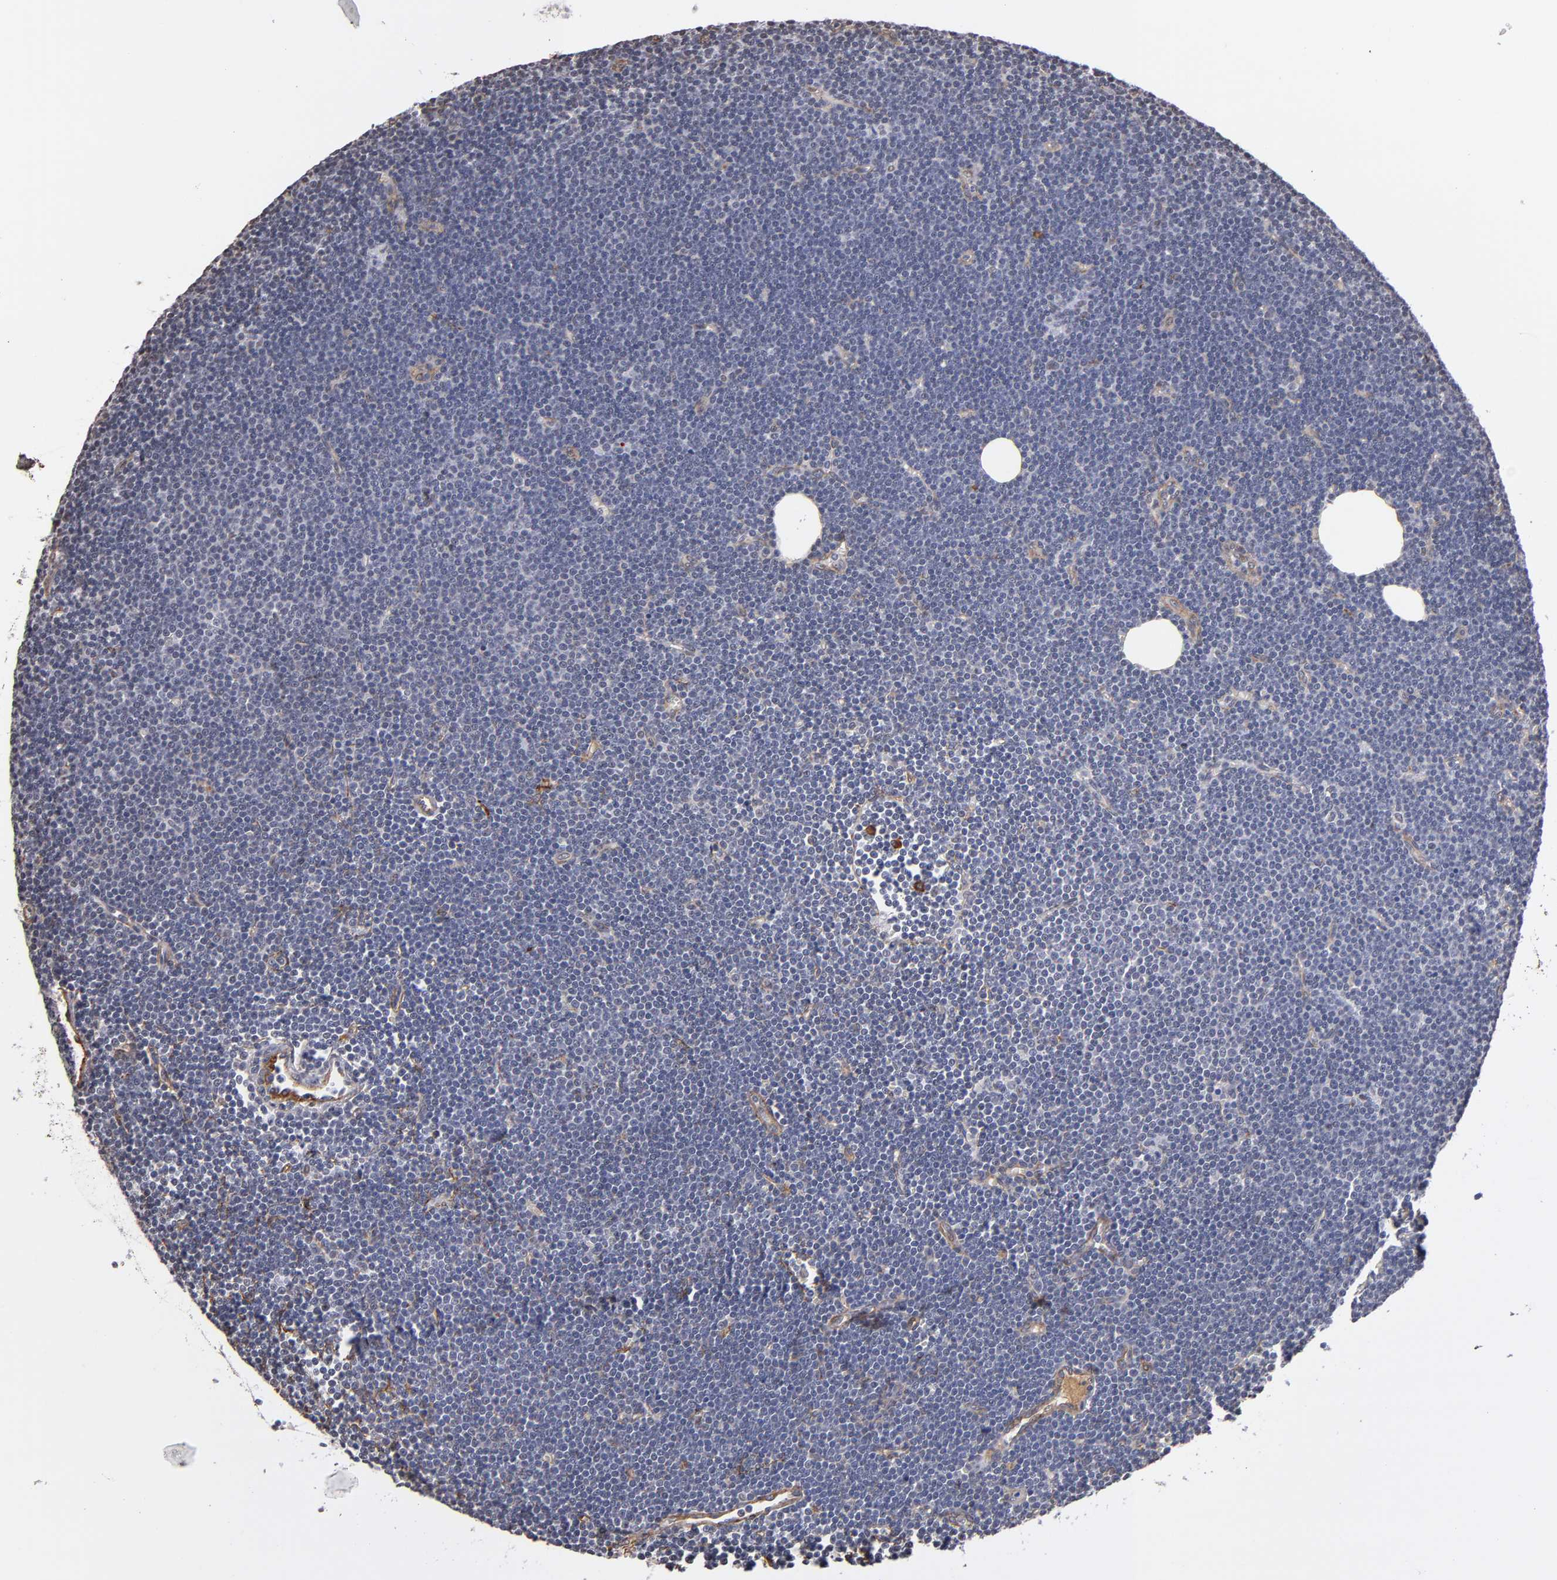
{"staining": {"intensity": "negative", "quantity": "none", "location": "none"}, "tissue": "lymphoma", "cell_type": "Tumor cells", "image_type": "cancer", "snomed": [{"axis": "morphology", "description": "Malignant lymphoma, non-Hodgkin's type, Low grade"}, {"axis": "topography", "description": "Lymph node"}], "caption": "A photomicrograph of lymphoma stained for a protein shows no brown staining in tumor cells.", "gene": "LAMC1", "patient": {"sex": "female", "age": 73}}